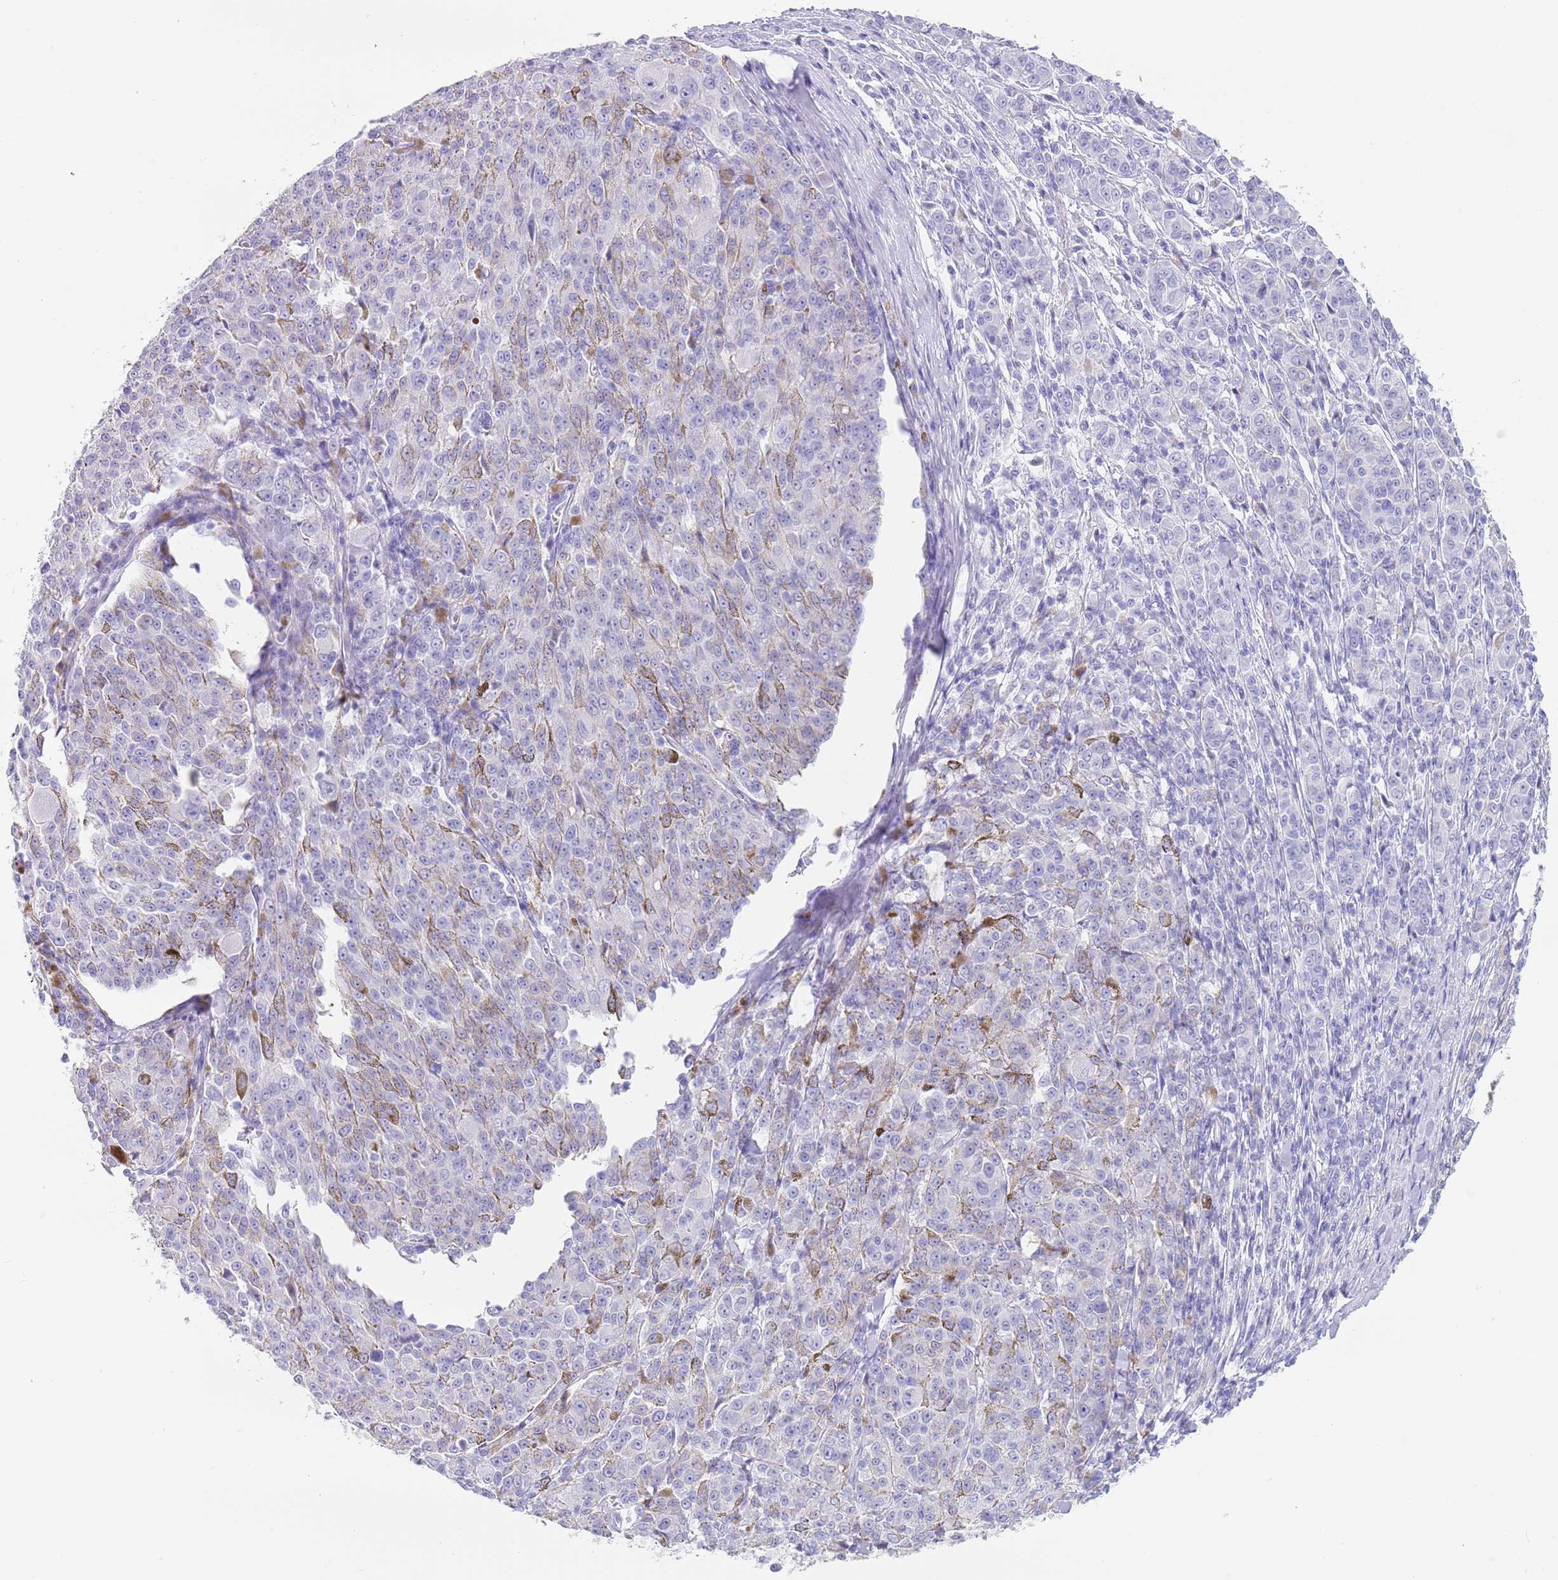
{"staining": {"intensity": "negative", "quantity": "none", "location": "none"}, "tissue": "melanoma", "cell_type": "Tumor cells", "image_type": "cancer", "snomed": [{"axis": "morphology", "description": "Malignant melanoma, NOS"}, {"axis": "topography", "description": "Skin"}], "caption": "IHC of melanoma demonstrates no expression in tumor cells.", "gene": "CPXM2", "patient": {"sex": "female", "age": 52}}